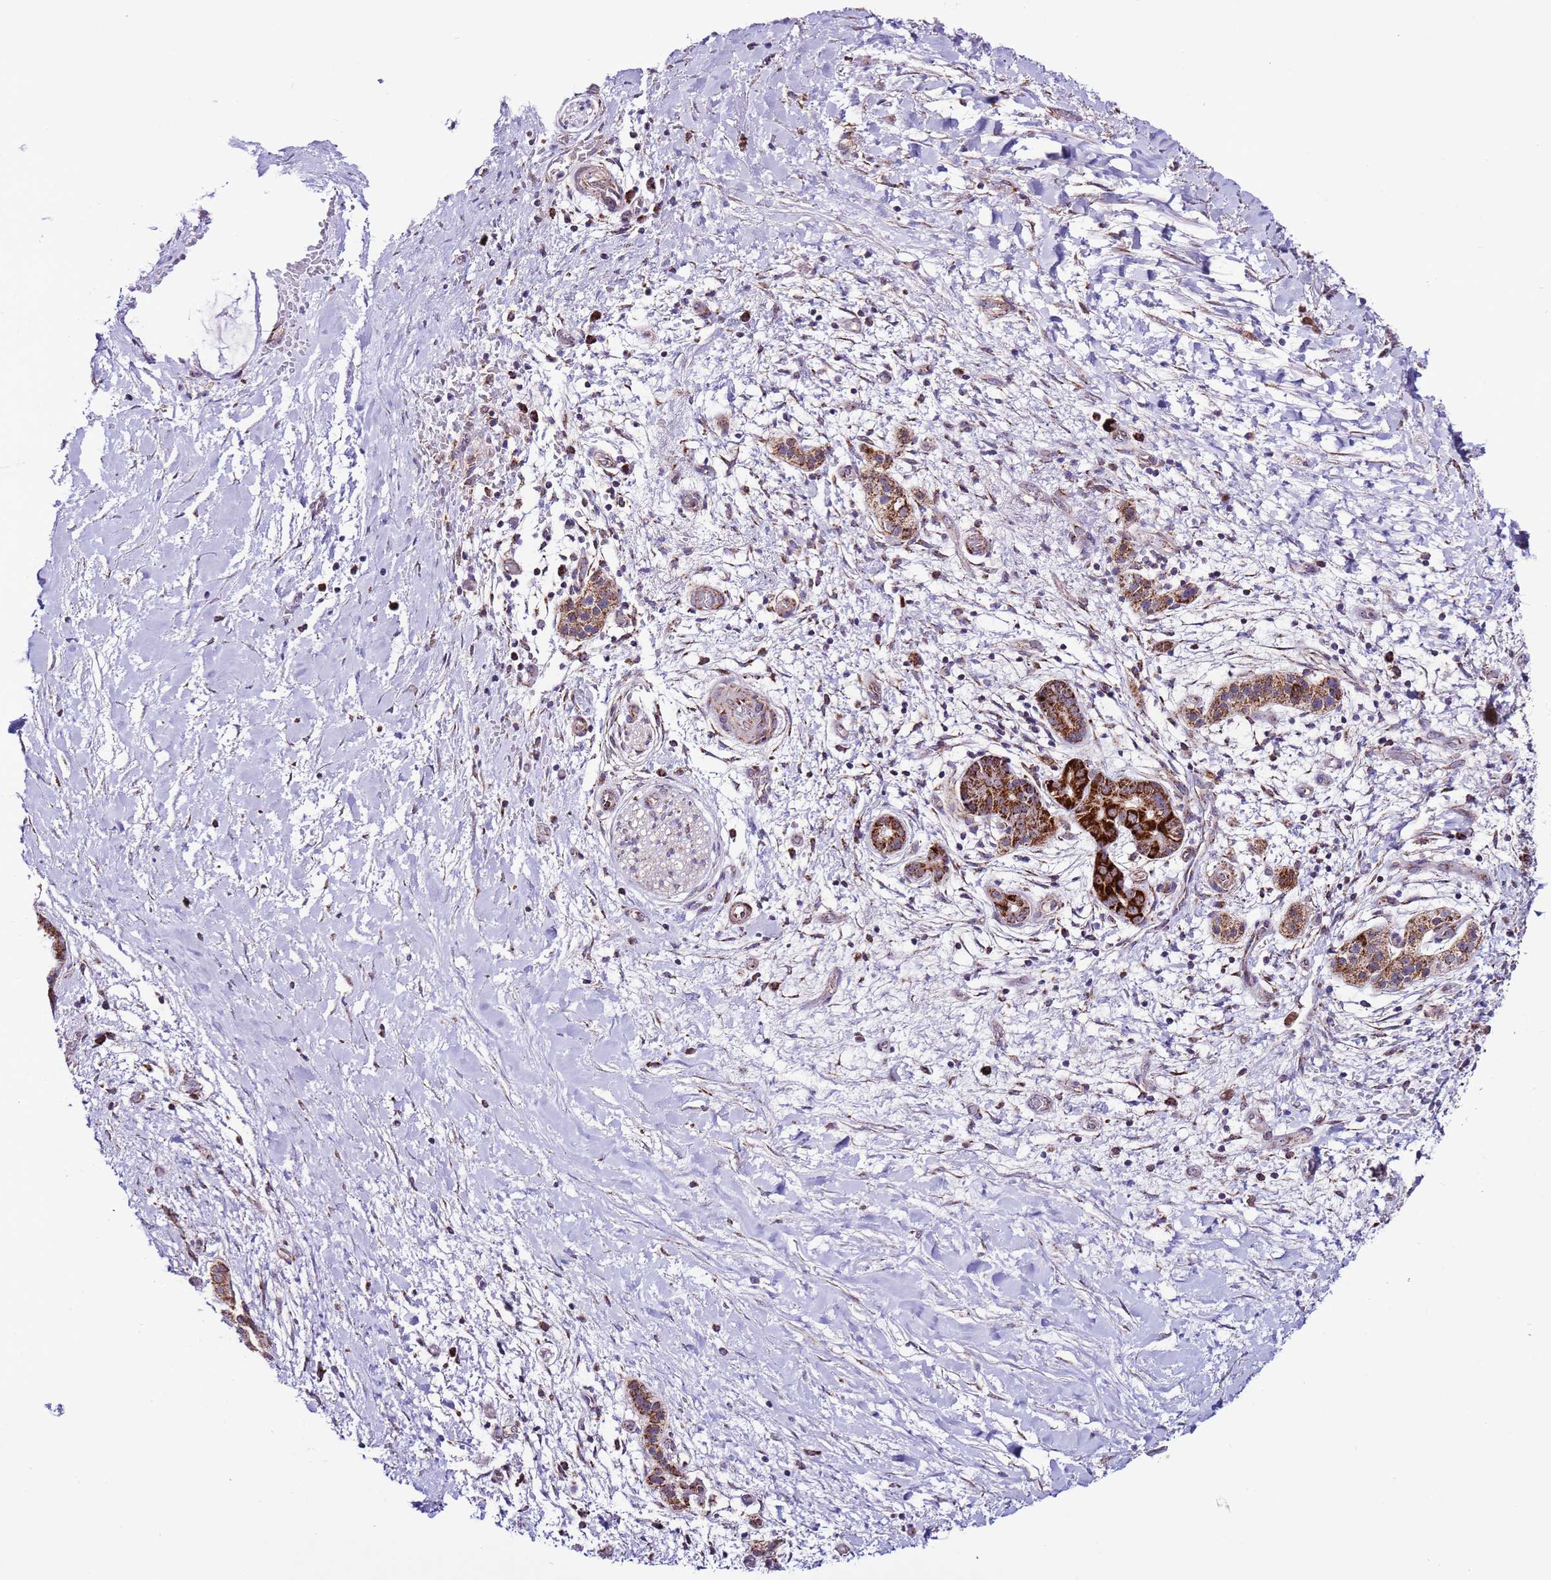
{"staining": {"intensity": "strong", "quantity": ">75%", "location": "cytoplasmic/membranous"}, "tissue": "pancreatic cancer", "cell_type": "Tumor cells", "image_type": "cancer", "snomed": [{"axis": "morphology", "description": "Adenocarcinoma, NOS"}, {"axis": "topography", "description": "Pancreas"}], "caption": "Immunohistochemistry of pancreatic cancer (adenocarcinoma) shows high levels of strong cytoplasmic/membranous staining in about >75% of tumor cells.", "gene": "UEVLD", "patient": {"sex": "male", "age": 68}}